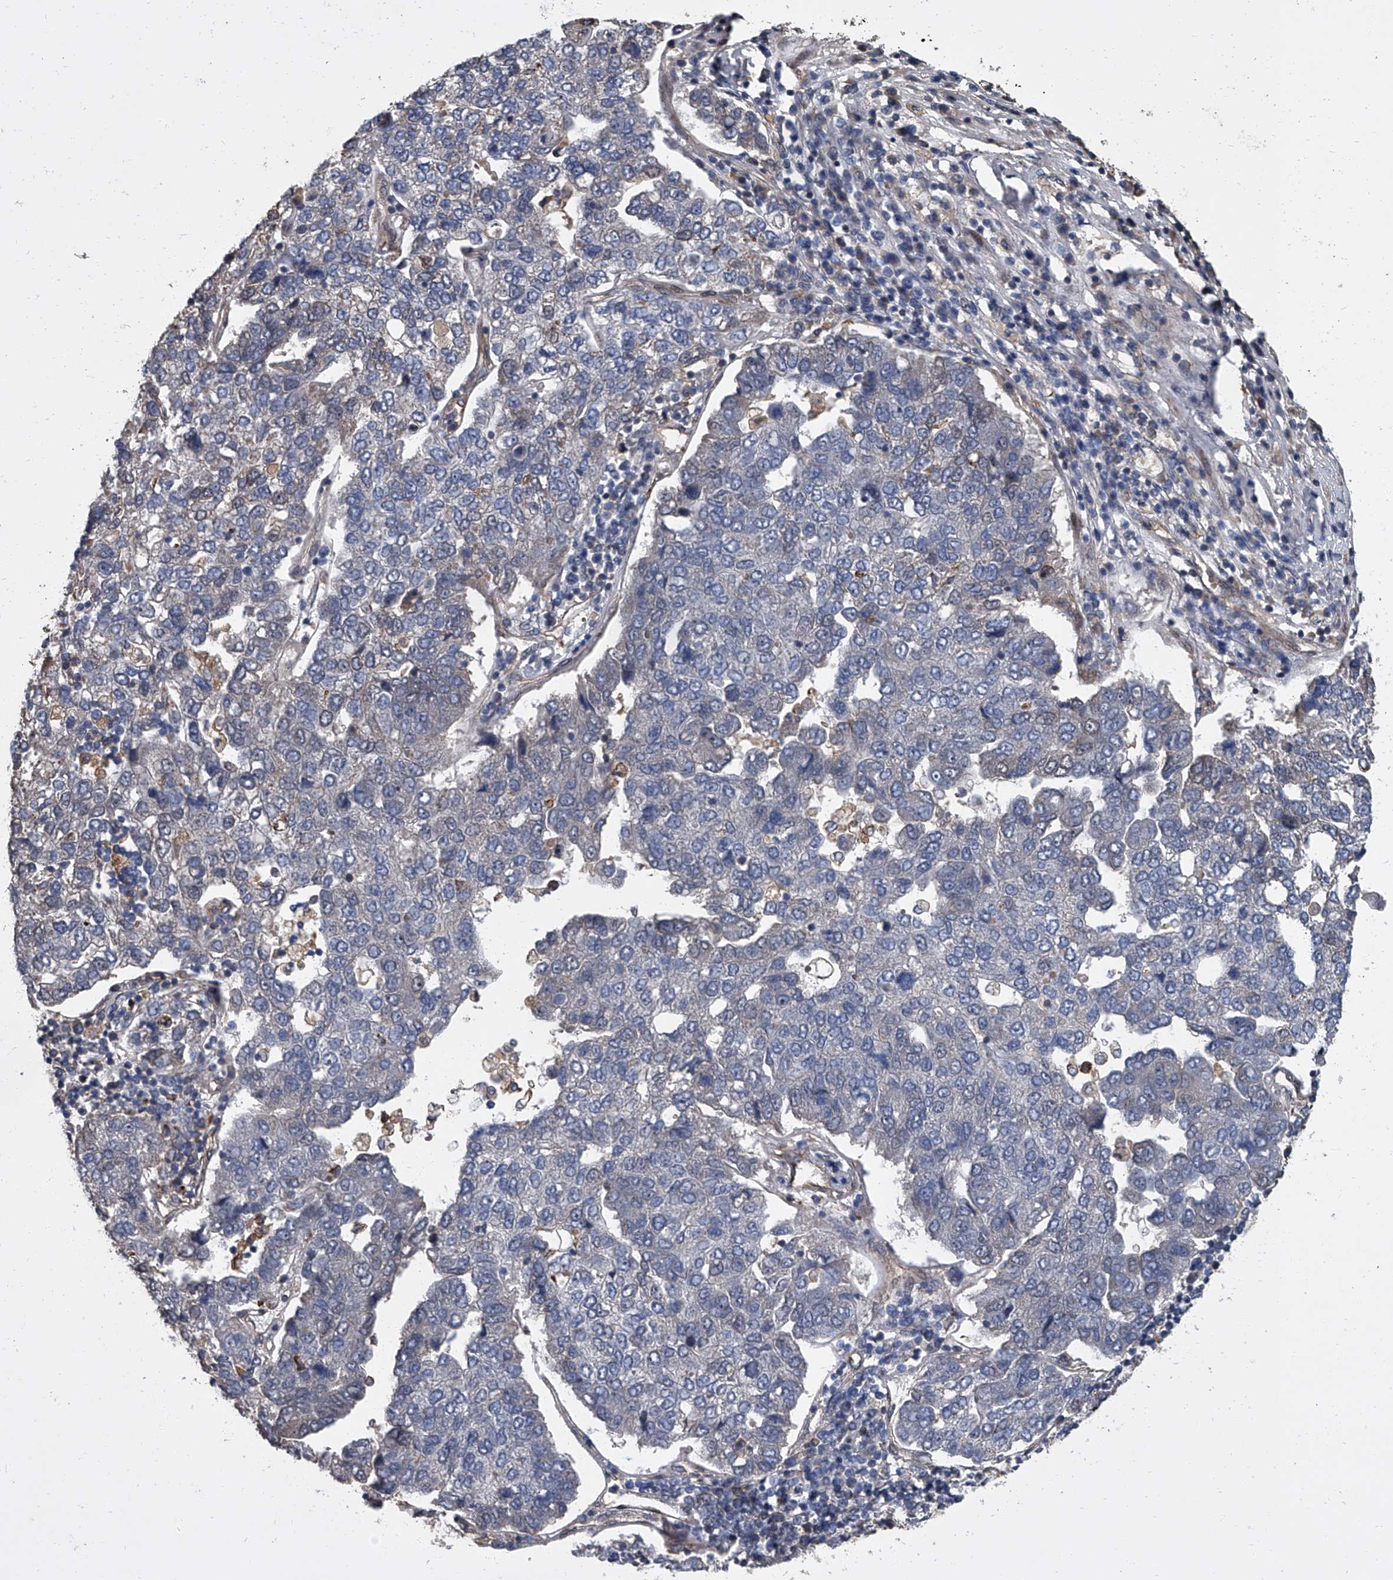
{"staining": {"intensity": "negative", "quantity": "none", "location": "none"}, "tissue": "pancreatic cancer", "cell_type": "Tumor cells", "image_type": "cancer", "snomed": [{"axis": "morphology", "description": "Adenocarcinoma, NOS"}, {"axis": "topography", "description": "Pancreas"}], "caption": "Tumor cells are negative for brown protein staining in pancreatic cancer (adenocarcinoma).", "gene": "LRRC8C", "patient": {"sex": "female", "age": 61}}